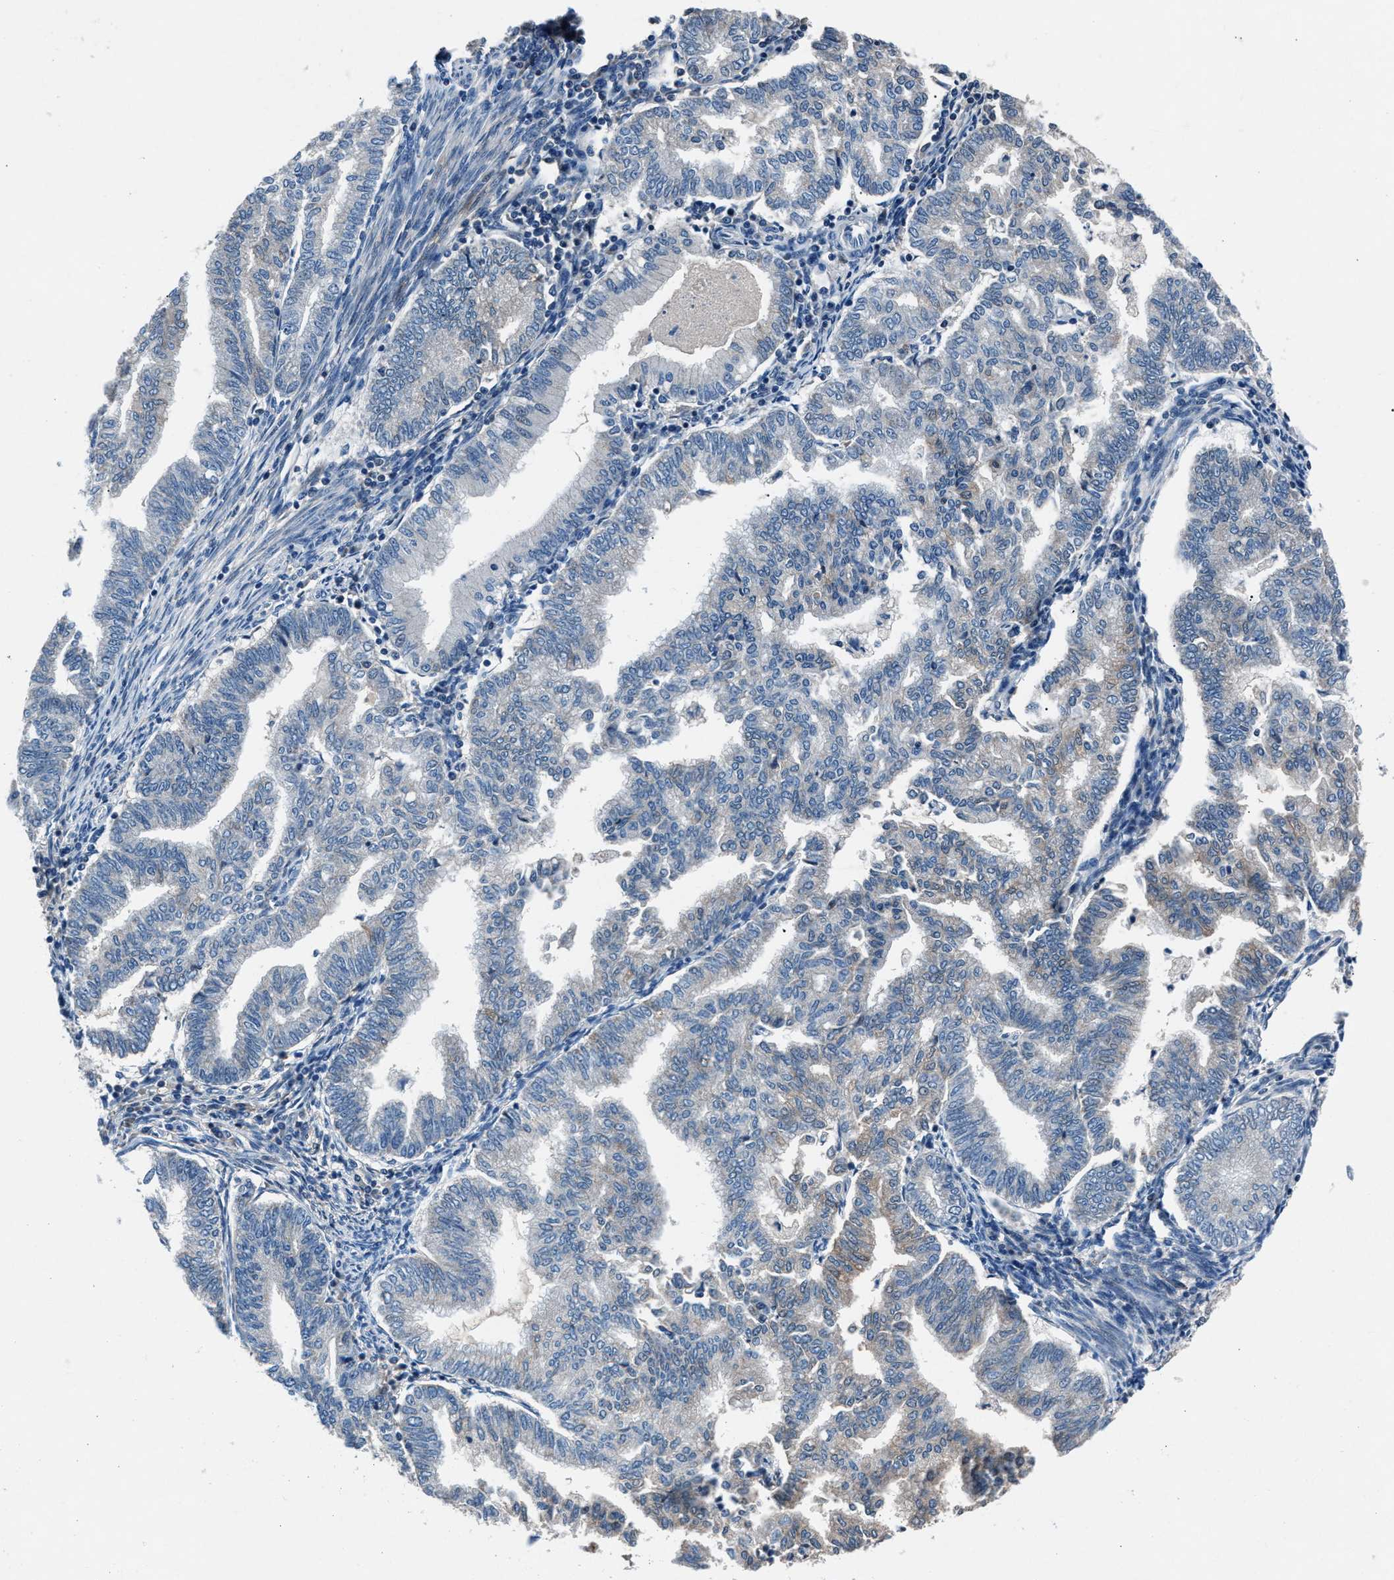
{"staining": {"intensity": "weak", "quantity": "<25%", "location": "cytoplasmic/membranous"}, "tissue": "endometrial cancer", "cell_type": "Tumor cells", "image_type": "cancer", "snomed": [{"axis": "morphology", "description": "Polyp, NOS"}, {"axis": "morphology", "description": "Adenocarcinoma, NOS"}, {"axis": "morphology", "description": "Adenoma, NOS"}, {"axis": "topography", "description": "Endometrium"}], "caption": "Tumor cells are negative for brown protein staining in polyp (endometrial).", "gene": "DENND6B", "patient": {"sex": "female", "age": 79}}